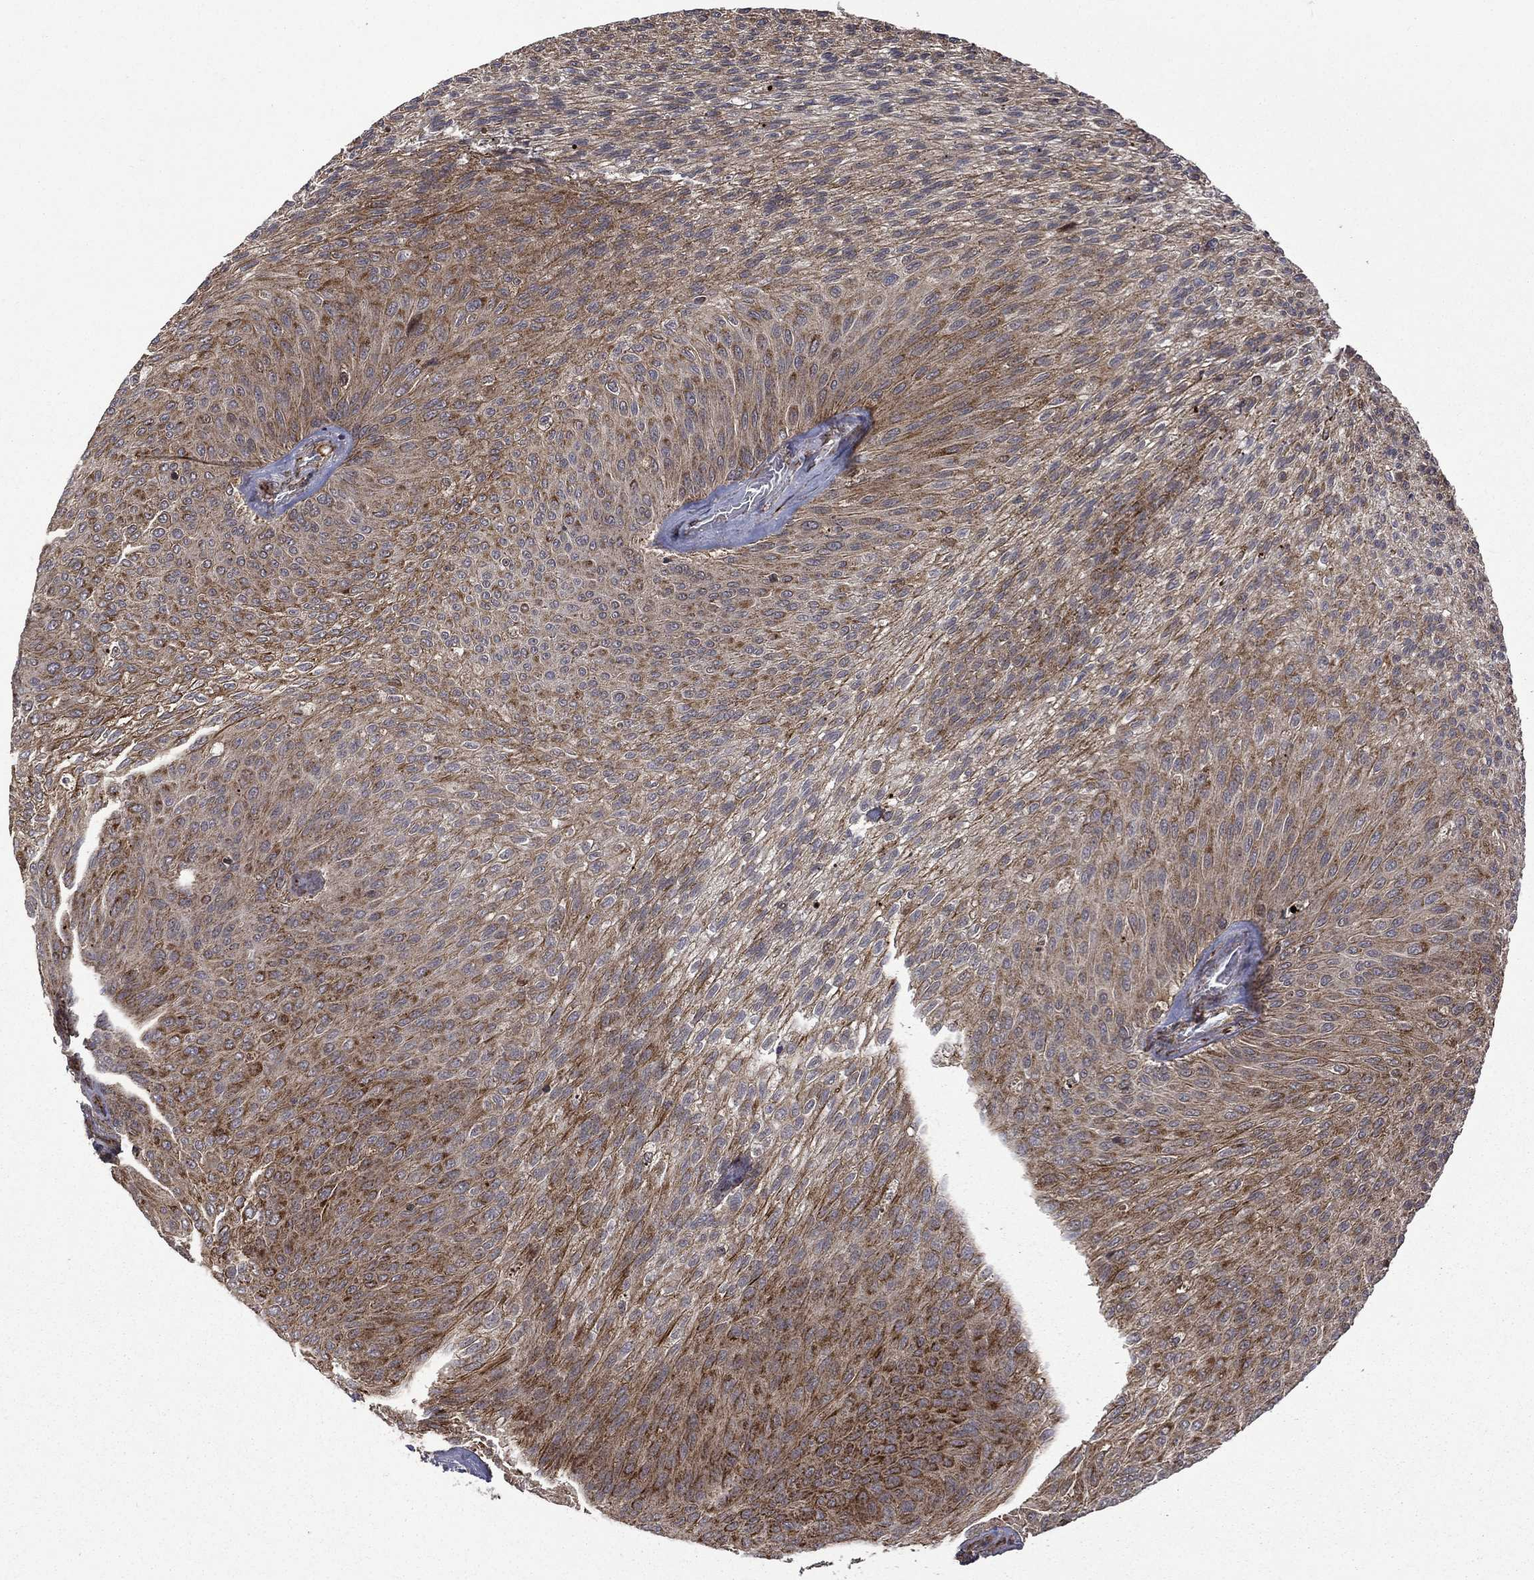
{"staining": {"intensity": "moderate", "quantity": "<25%", "location": "cytoplasmic/membranous"}, "tissue": "urothelial cancer", "cell_type": "Tumor cells", "image_type": "cancer", "snomed": [{"axis": "morphology", "description": "Urothelial carcinoma, Low grade"}, {"axis": "topography", "description": "Ureter, NOS"}, {"axis": "topography", "description": "Urinary bladder"}], "caption": "Low-grade urothelial carcinoma was stained to show a protein in brown. There is low levels of moderate cytoplasmic/membranous expression in approximately <25% of tumor cells.", "gene": "GIMAP6", "patient": {"sex": "male", "age": 78}}